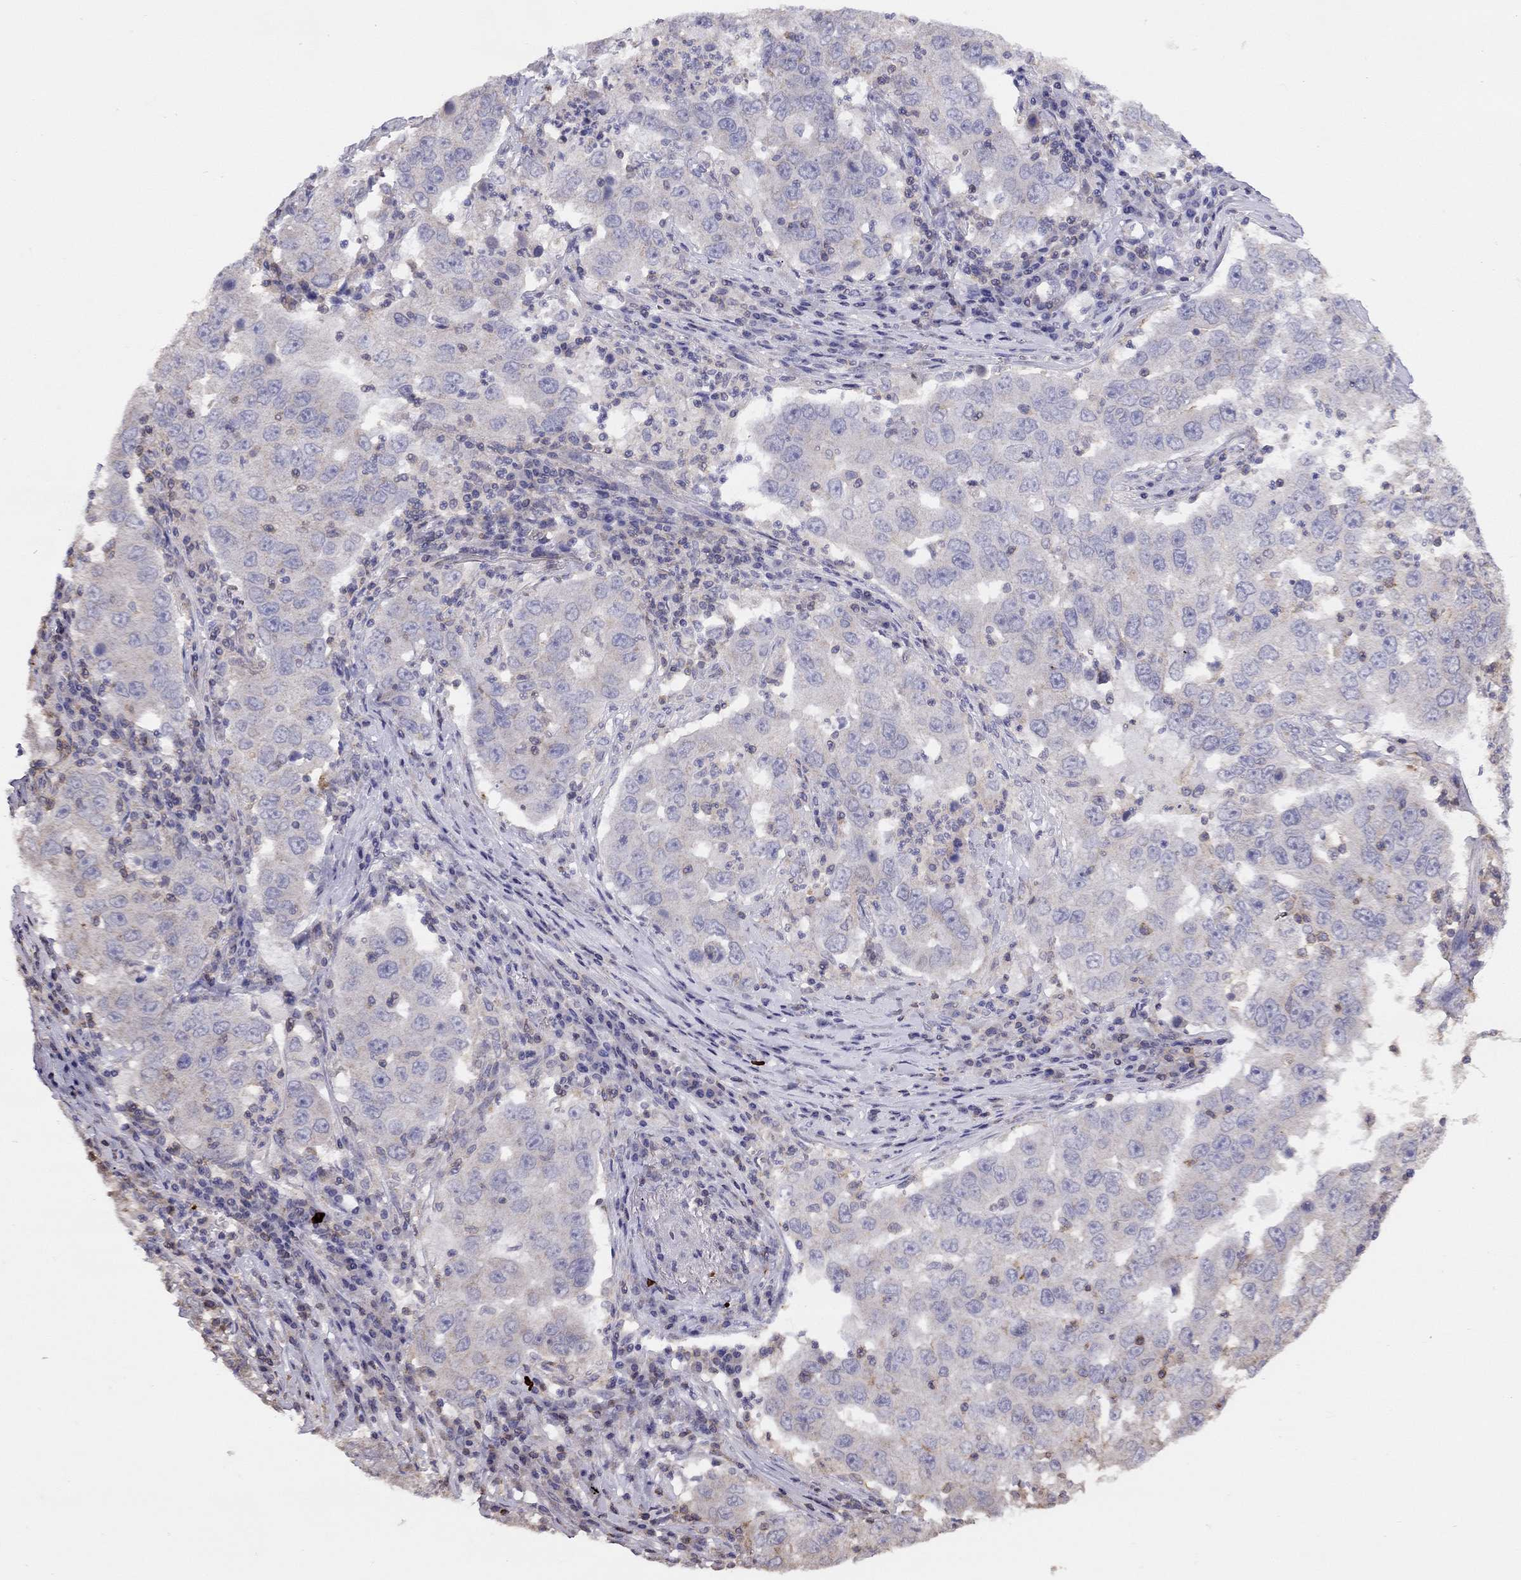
{"staining": {"intensity": "negative", "quantity": "none", "location": "none"}, "tissue": "lung cancer", "cell_type": "Tumor cells", "image_type": "cancer", "snomed": [{"axis": "morphology", "description": "Adenocarcinoma, NOS"}, {"axis": "topography", "description": "Lung"}], "caption": "Immunohistochemical staining of adenocarcinoma (lung) shows no significant staining in tumor cells. The staining was performed using DAB to visualize the protein expression in brown, while the nuclei were stained in blue with hematoxylin (Magnification: 20x).", "gene": "CITED1", "patient": {"sex": "male", "age": 73}}